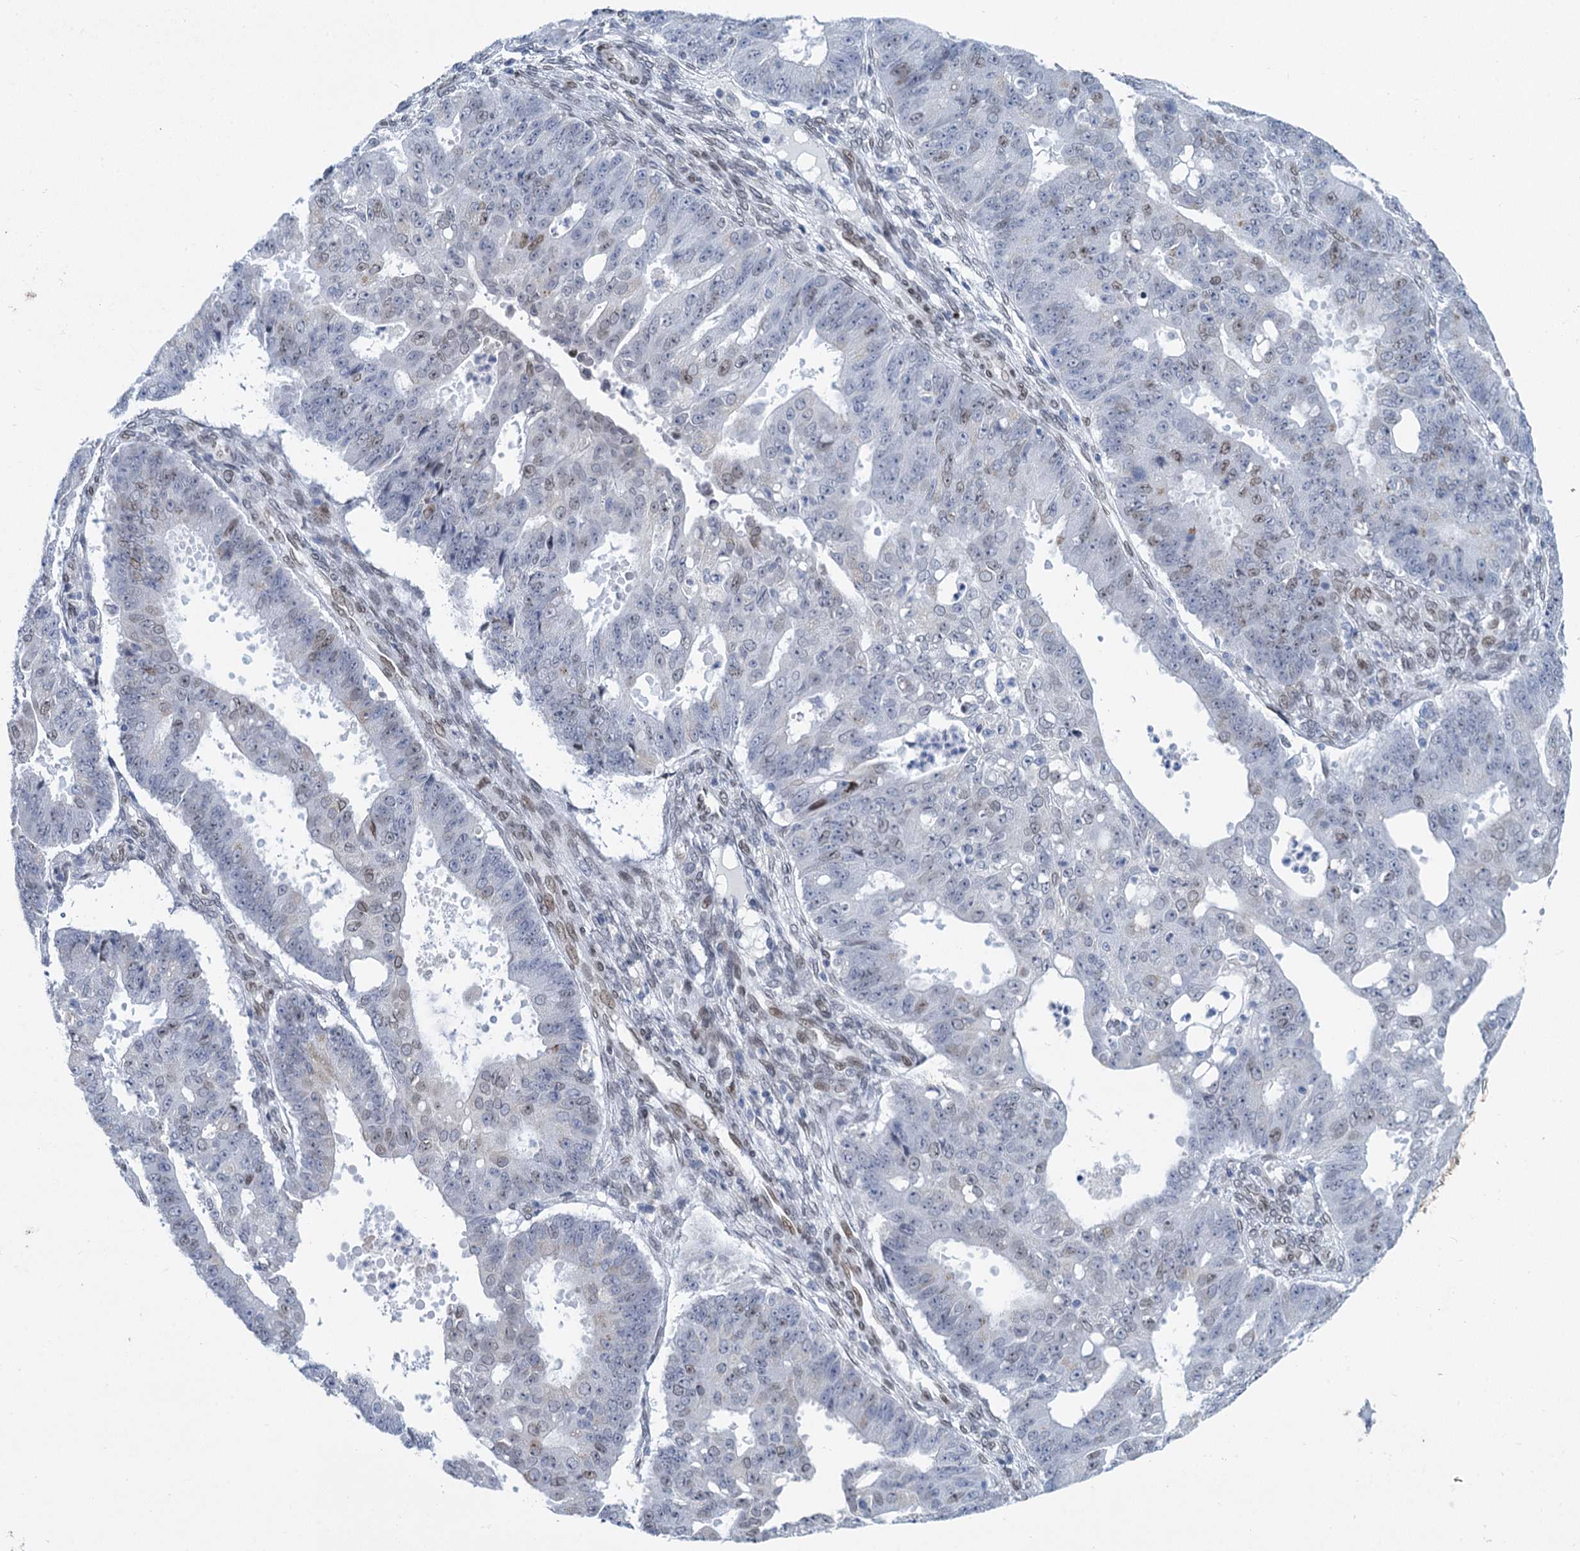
{"staining": {"intensity": "weak", "quantity": "<25%", "location": "nuclear"}, "tissue": "ovarian cancer", "cell_type": "Tumor cells", "image_type": "cancer", "snomed": [{"axis": "morphology", "description": "Carcinoma, endometroid"}, {"axis": "topography", "description": "Appendix"}, {"axis": "topography", "description": "Ovary"}], "caption": "High magnification brightfield microscopy of endometroid carcinoma (ovarian) stained with DAB (3,3'-diaminobenzidine) (brown) and counterstained with hematoxylin (blue): tumor cells show no significant staining.", "gene": "PRSS35", "patient": {"sex": "female", "age": 42}}